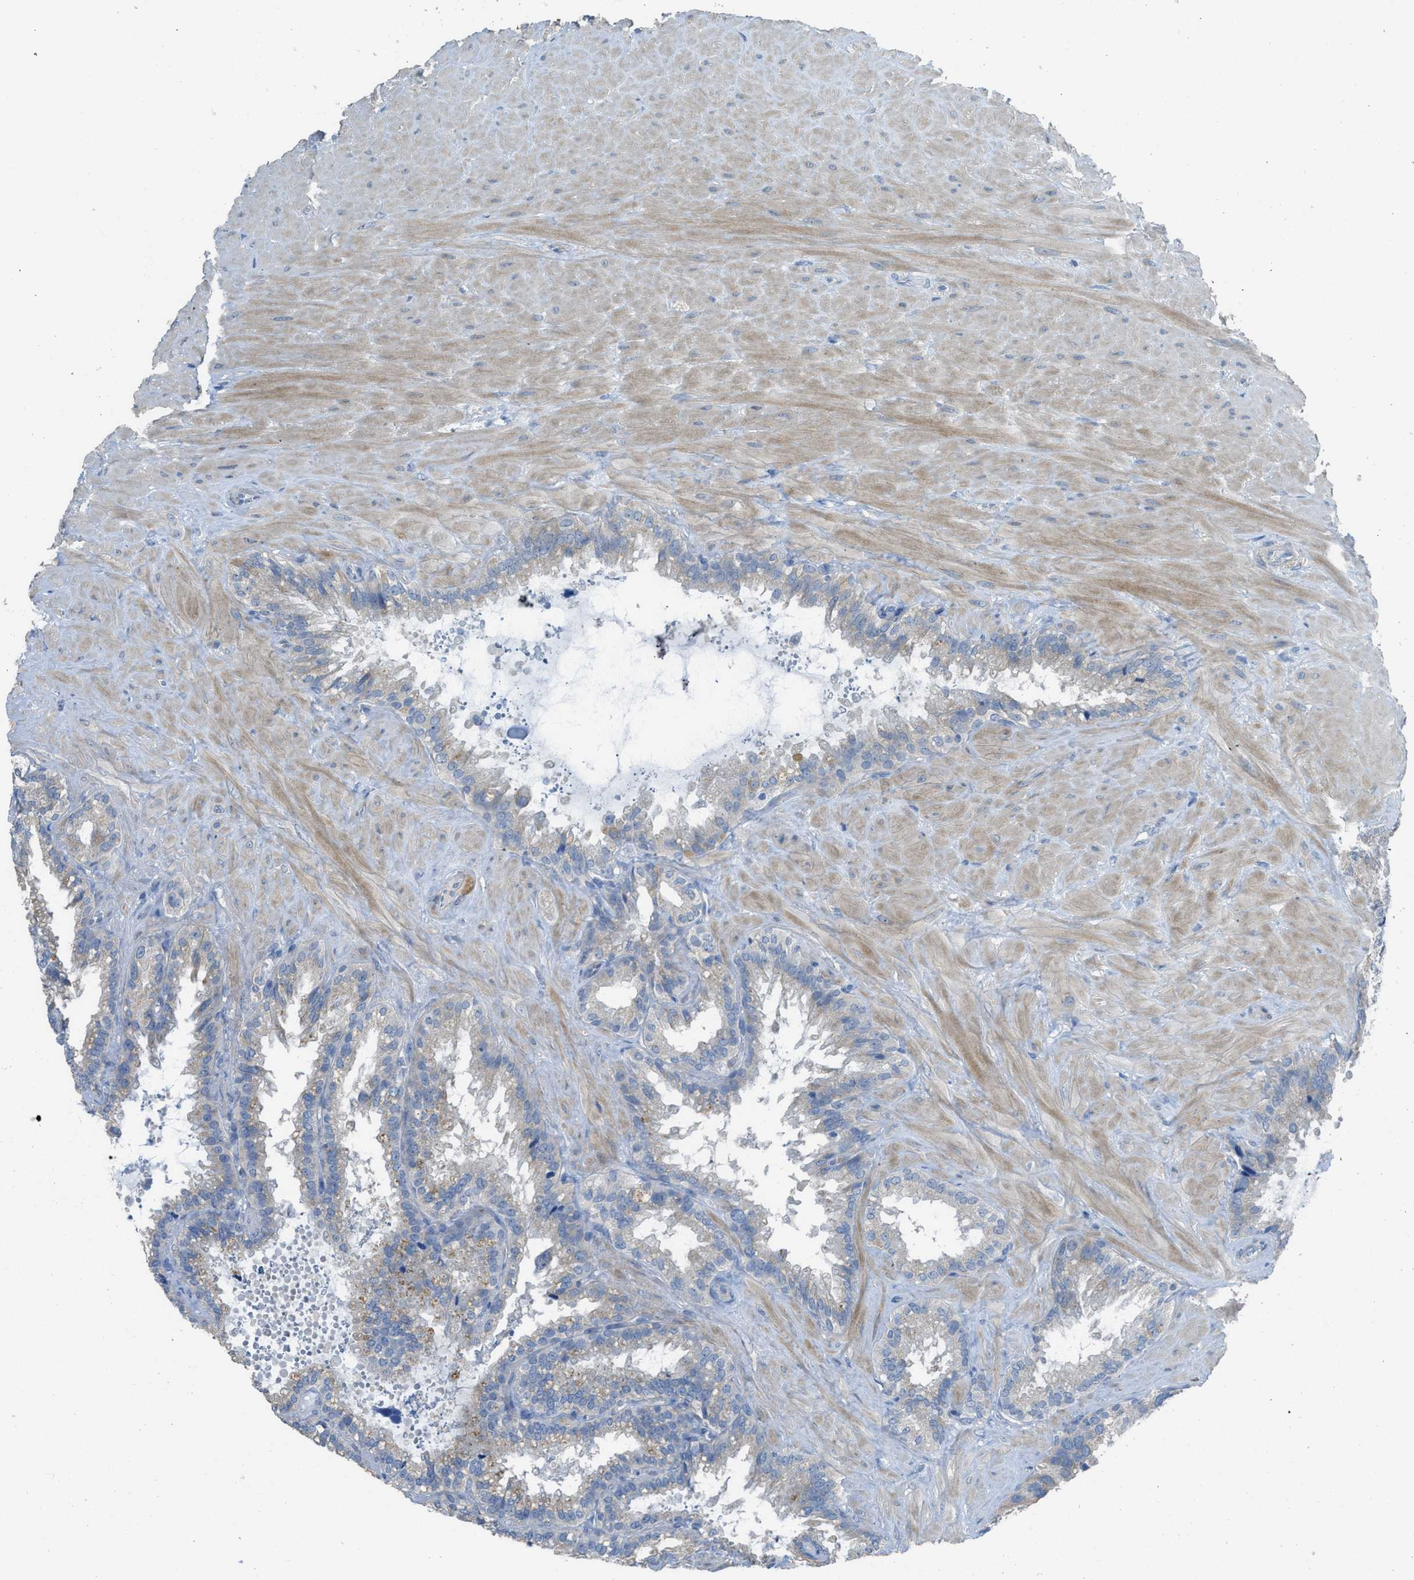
{"staining": {"intensity": "weak", "quantity": "<25%", "location": "cytoplasmic/membranous"}, "tissue": "seminal vesicle", "cell_type": "Glandular cells", "image_type": "normal", "snomed": [{"axis": "morphology", "description": "Normal tissue, NOS"}, {"axis": "topography", "description": "Seminal veicle"}], "caption": "IHC micrograph of normal seminal vesicle: seminal vesicle stained with DAB (3,3'-diaminobenzidine) exhibits no significant protein staining in glandular cells. Brightfield microscopy of immunohistochemistry stained with DAB (3,3'-diaminobenzidine) (brown) and hematoxylin (blue), captured at high magnification.", "gene": "TIMD4", "patient": {"sex": "male", "age": 46}}